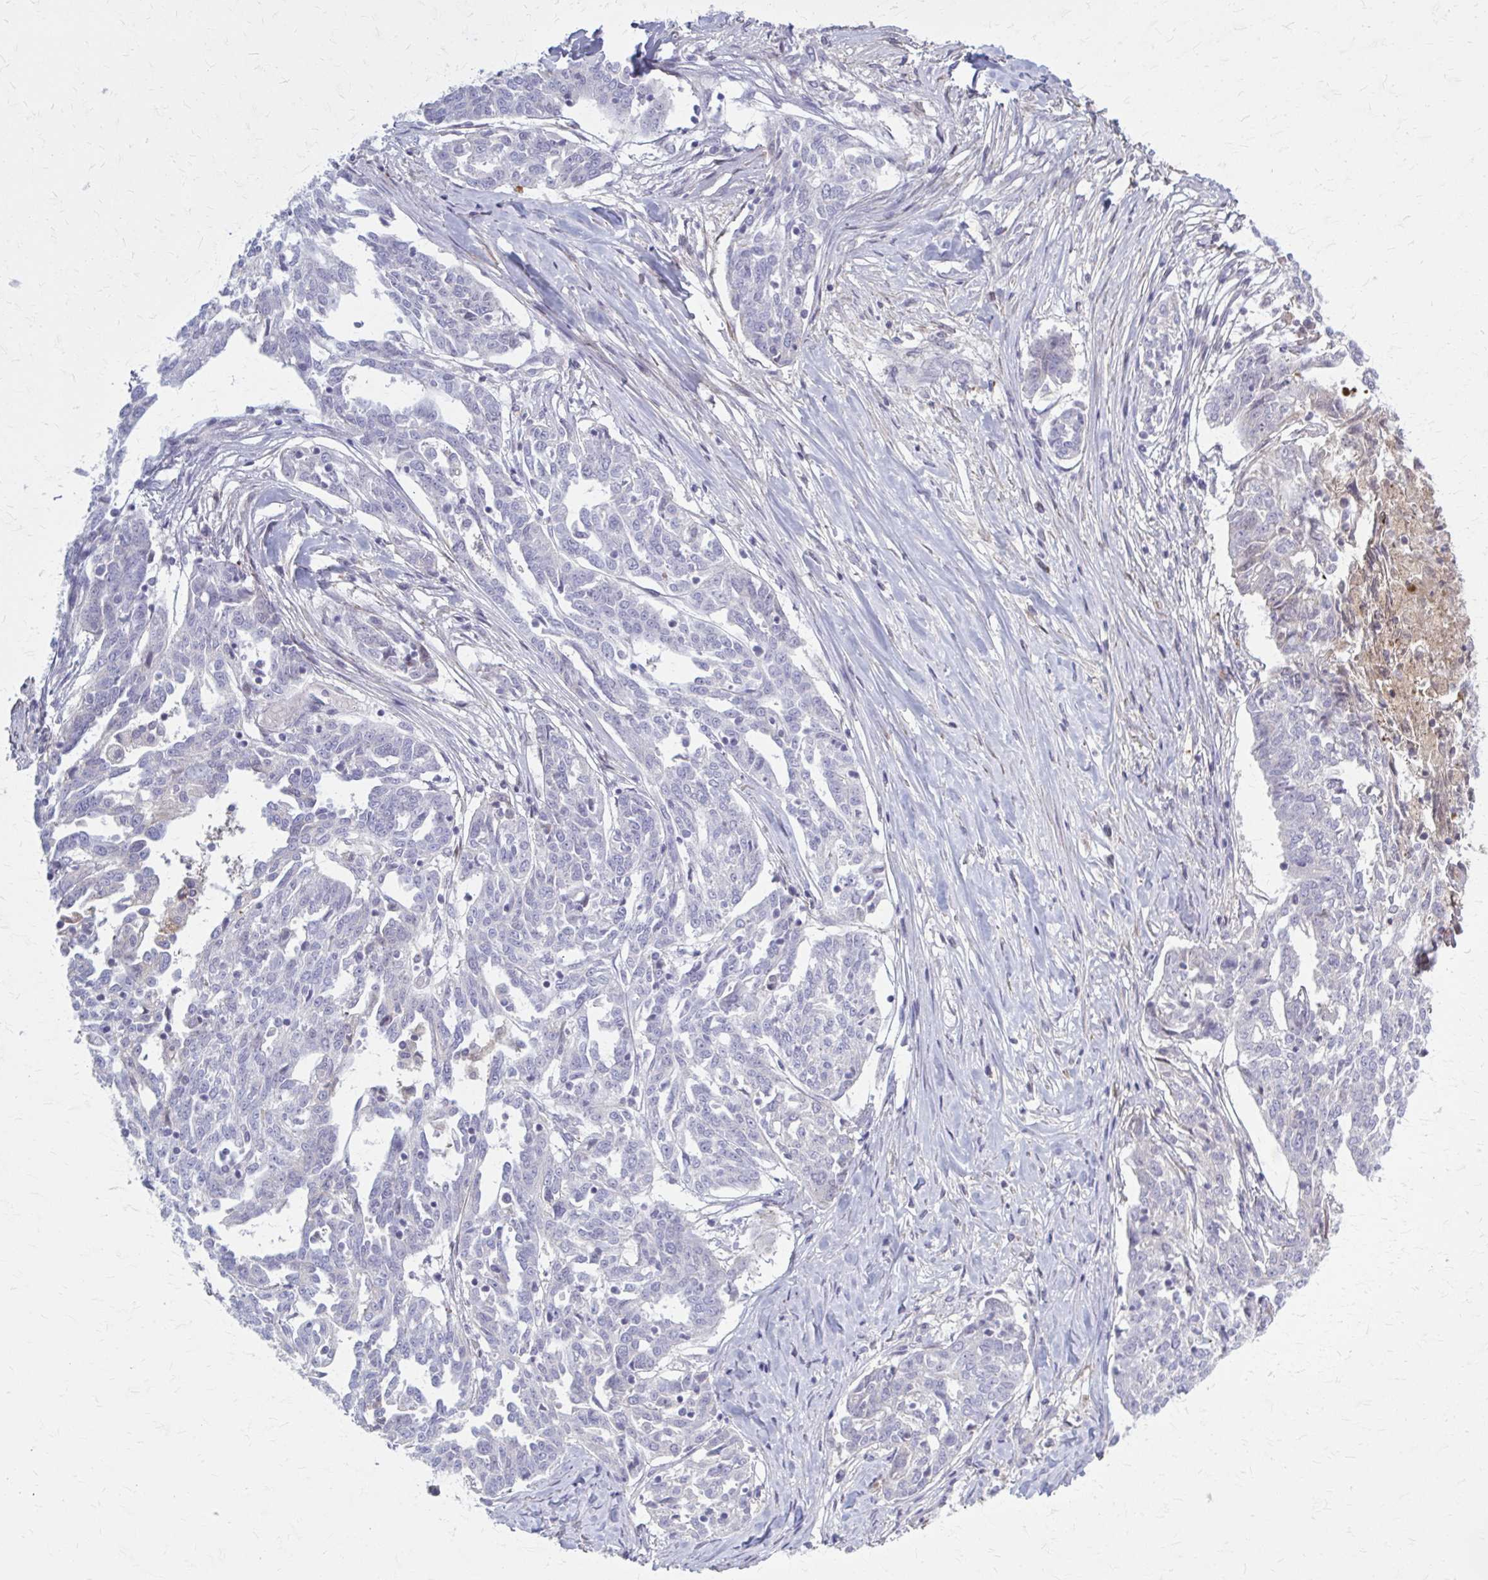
{"staining": {"intensity": "negative", "quantity": "none", "location": "none"}, "tissue": "ovarian cancer", "cell_type": "Tumor cells", "image_type": "cancer", "snomed": [{"axis": "morphology", "description": "Cystadenocarcinoma, serous, NOS"}, {"axis": "topography", "description": "Ovary"}], "caption": "This image is of ovarian serous cystadenocarcinoma stained with IHC to label a protein in brown with the nuclei are counter-stained blue. There is no staining in tumor cells.", "gene": "SERPIND1", "patient": {"sex": "female", "age": 67}}